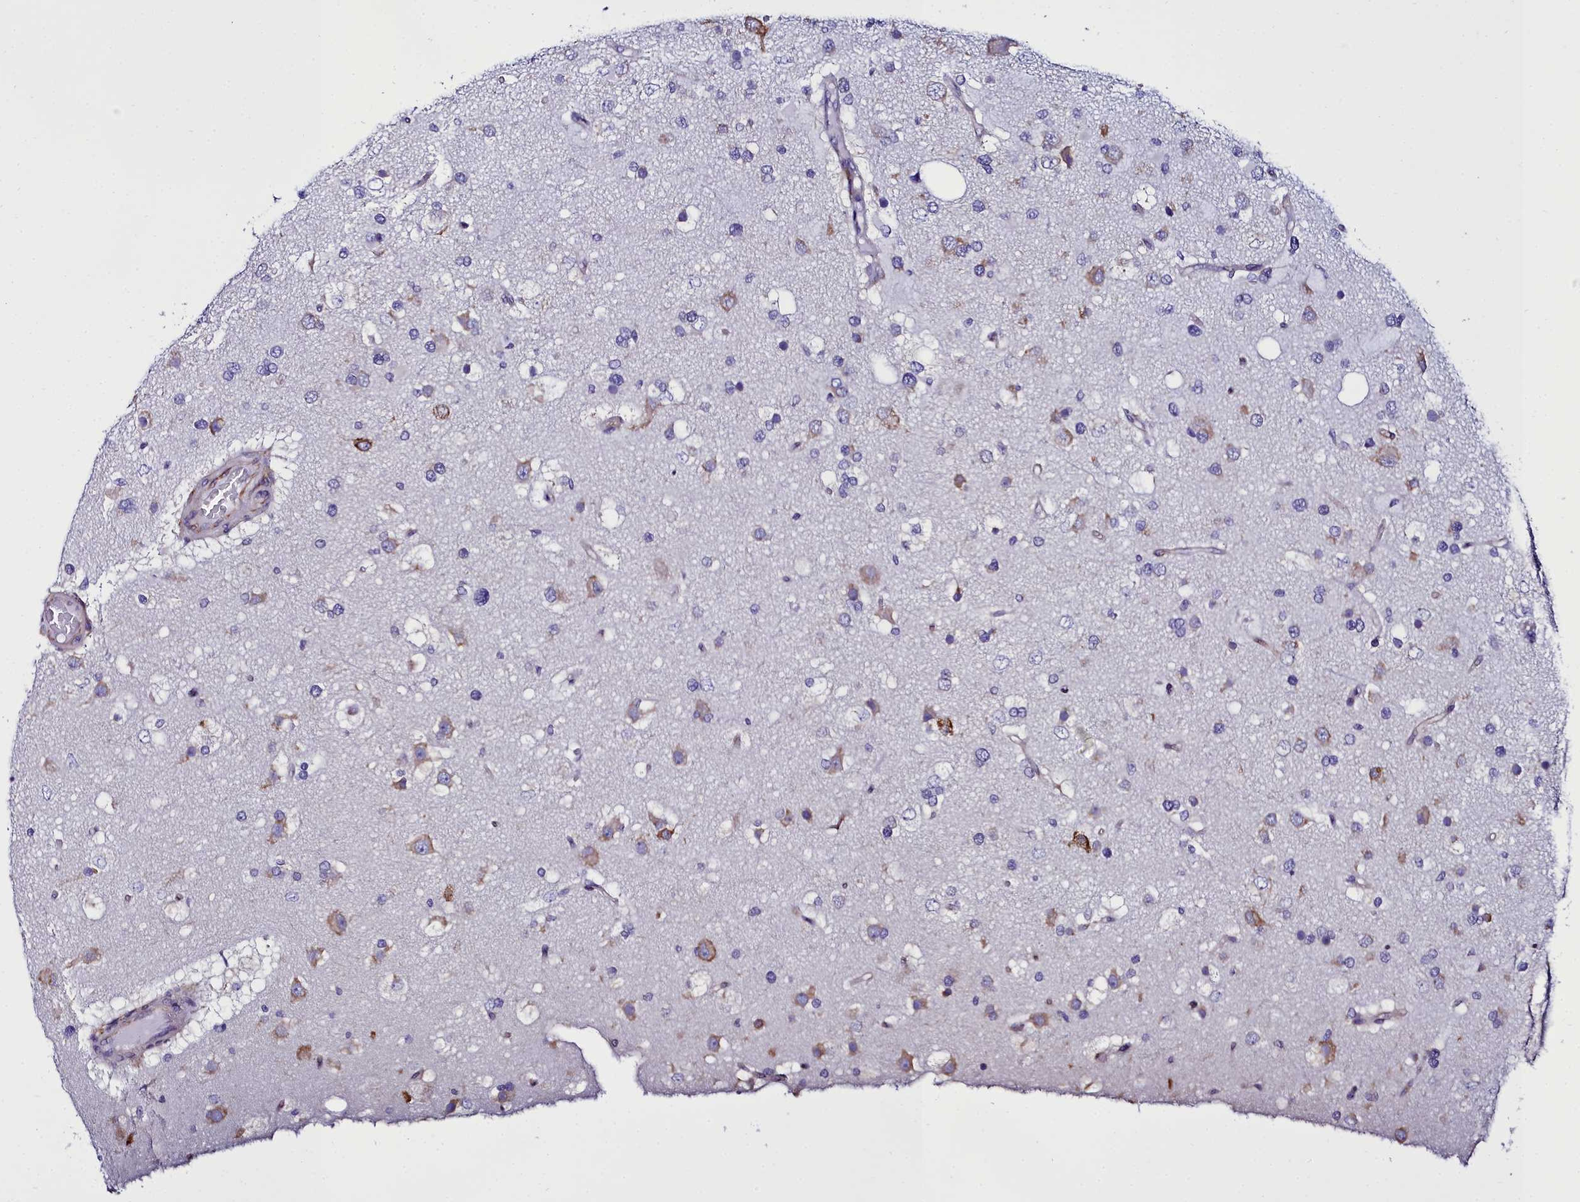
{"staining": {"intensity": "moderate", "quantity": "<25%", "location": "cytoplasmic/membranous"}, "tissue": "glioma", "cell_type": "Tumor cells", "image_type": "cancer", "snomed": [{"axis": "morphology", "description": "Glioma, malignant, High grade"}, {"axis": "topography", "description": "Brain"}], "caption": "Malignant glioma (high-grade) stained for a protein reveals moderate cytoplasmic/membranous positivity in tumor cells.", "gene": "TXNDC5", "patient": {"sex": "male", "age": 53}}